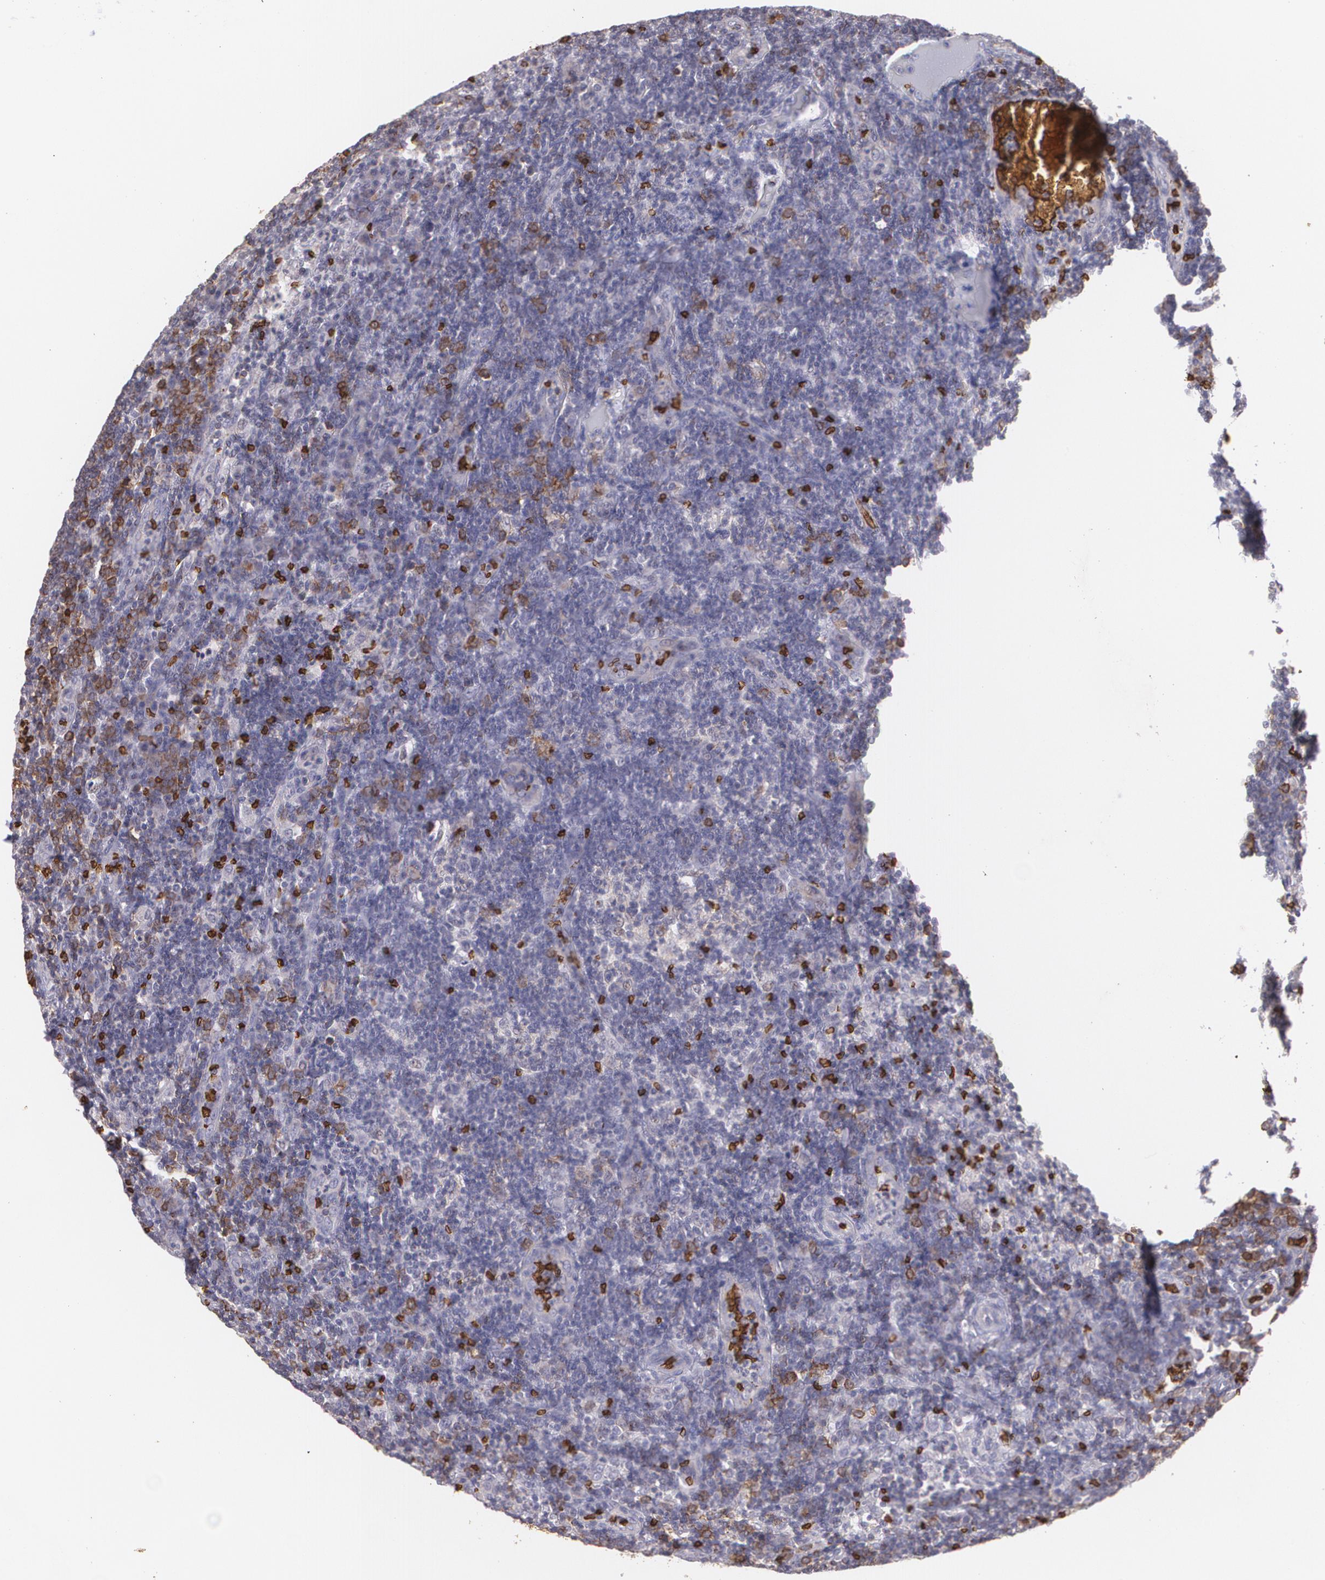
{"staining": {"intensity": "weak", "quantity": "<25%", "location": "cytoplasmic/membranous"}, "tissue": "lymph node", "cell_type": "Non-germinal center cells", "image_type": "normal", "snomed": [{"axis": "morphology", "description": "Normal tissue, NOS"}, {"axis": "morphology", "description": "Inflammation, NOS"}, {"axis": "topography", "description": "Lymph node"}, {"axis": "topography", "description": "Salivary gland"}], "caption": "Immunohistochemistry (IHC) micrograph of normal lymph node stained for a protein (brown), which demonstrates no positivity in non-germinal center cells.", "gene": "SLC2A1", "patient": {"sex": "male", "age": 3}}